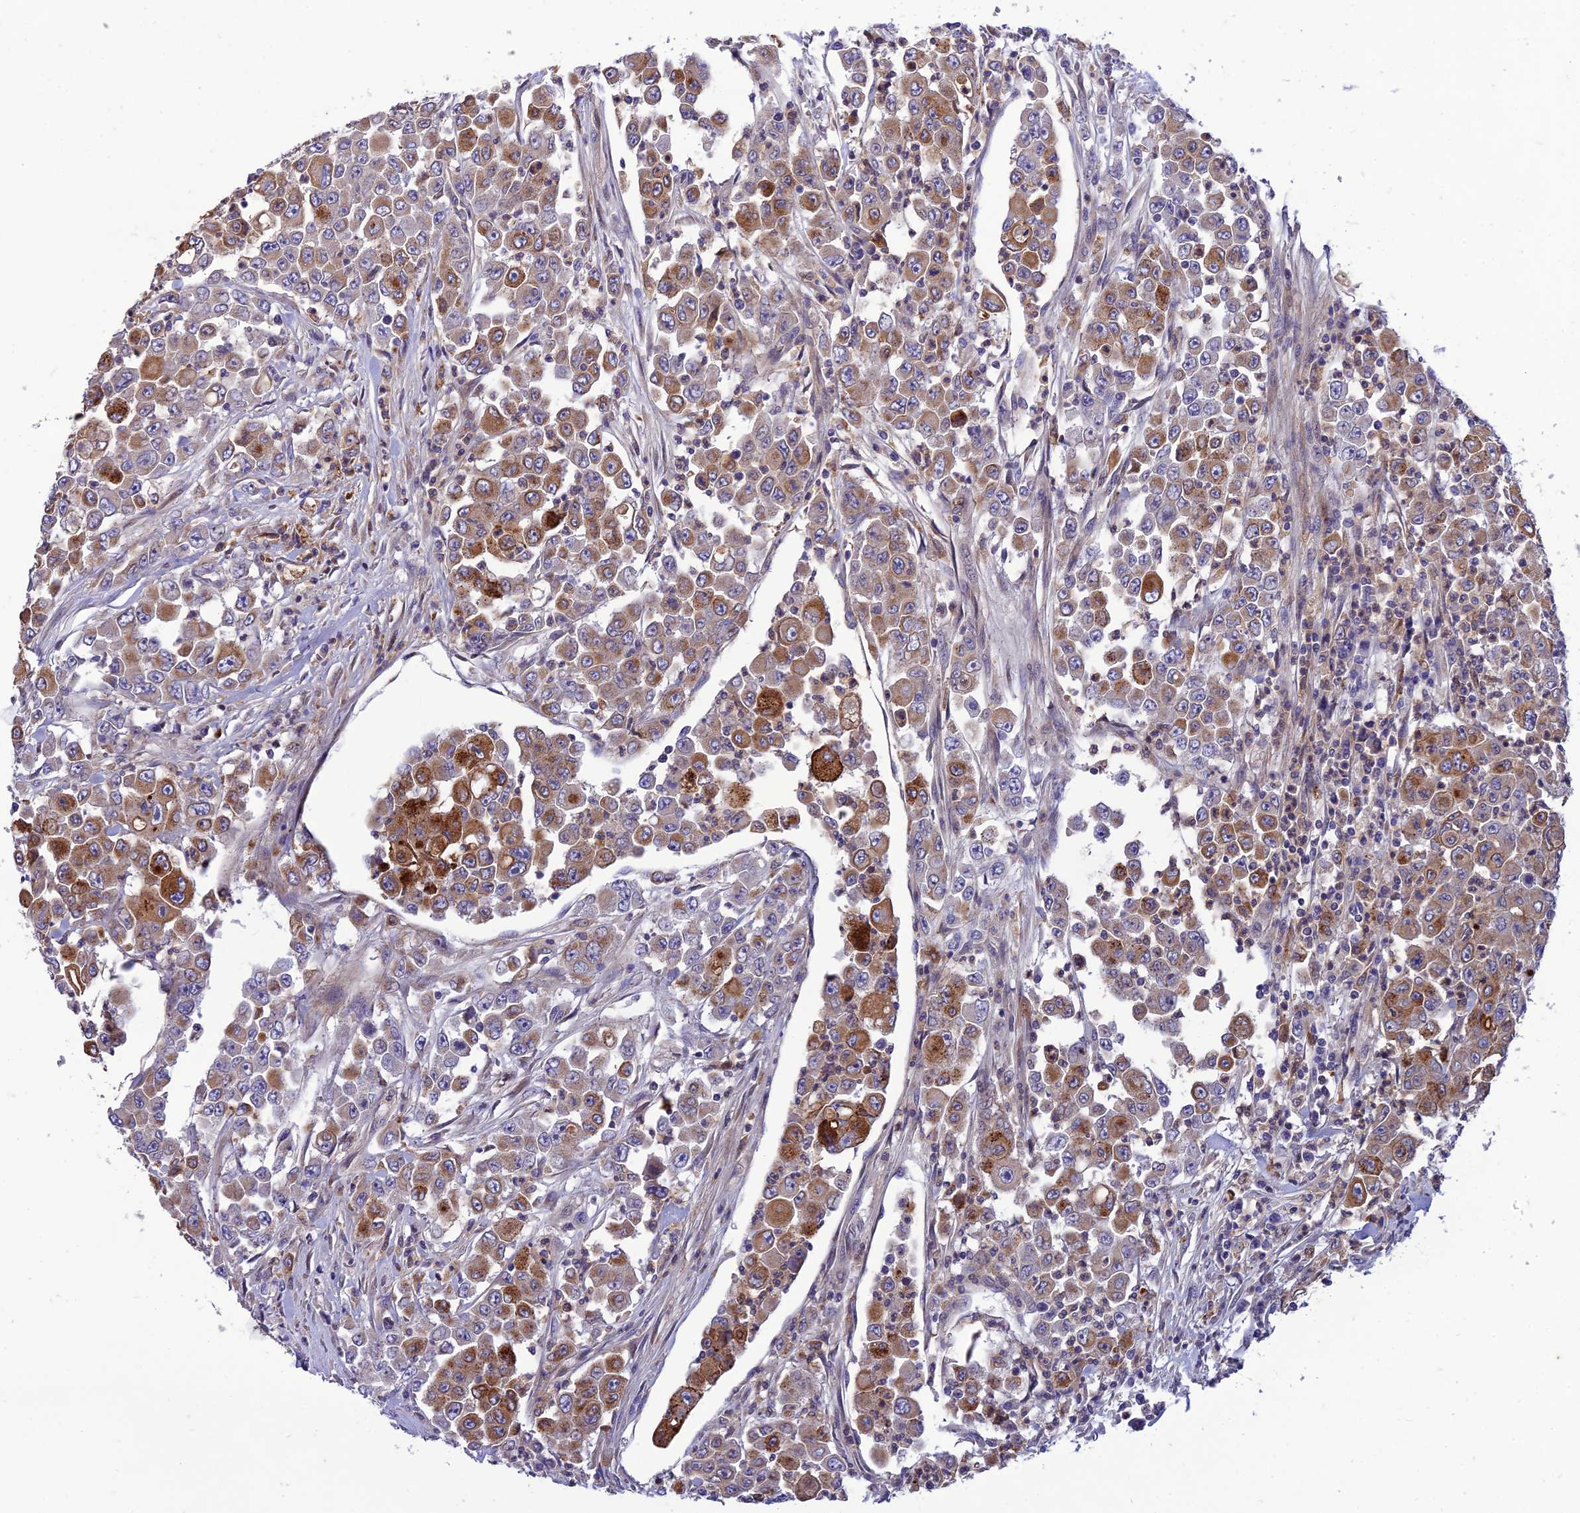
{"staining": {"intensity": "strong", "quantity": "25%-75%", "location": "cytoplasmic/membranous"}, "tissue": "colorectal cancer", "cell_type": "Tumor cells", "image_type": "cancer", "snomed": [{"axis": "morphology", "description": "Adenocarcinoma, NOS"}, {"axis": "topography", "description": "Colon"}], "caption": "This is a photomicrograph of immunohistochemistry (IHC) staining of colorectal adenocarcinoma, which shows strong staining in the cytoplasmic/membranous of tumor cells.", "gene": "IRAK3", "patient": {"sex": "male", "age": 51}}